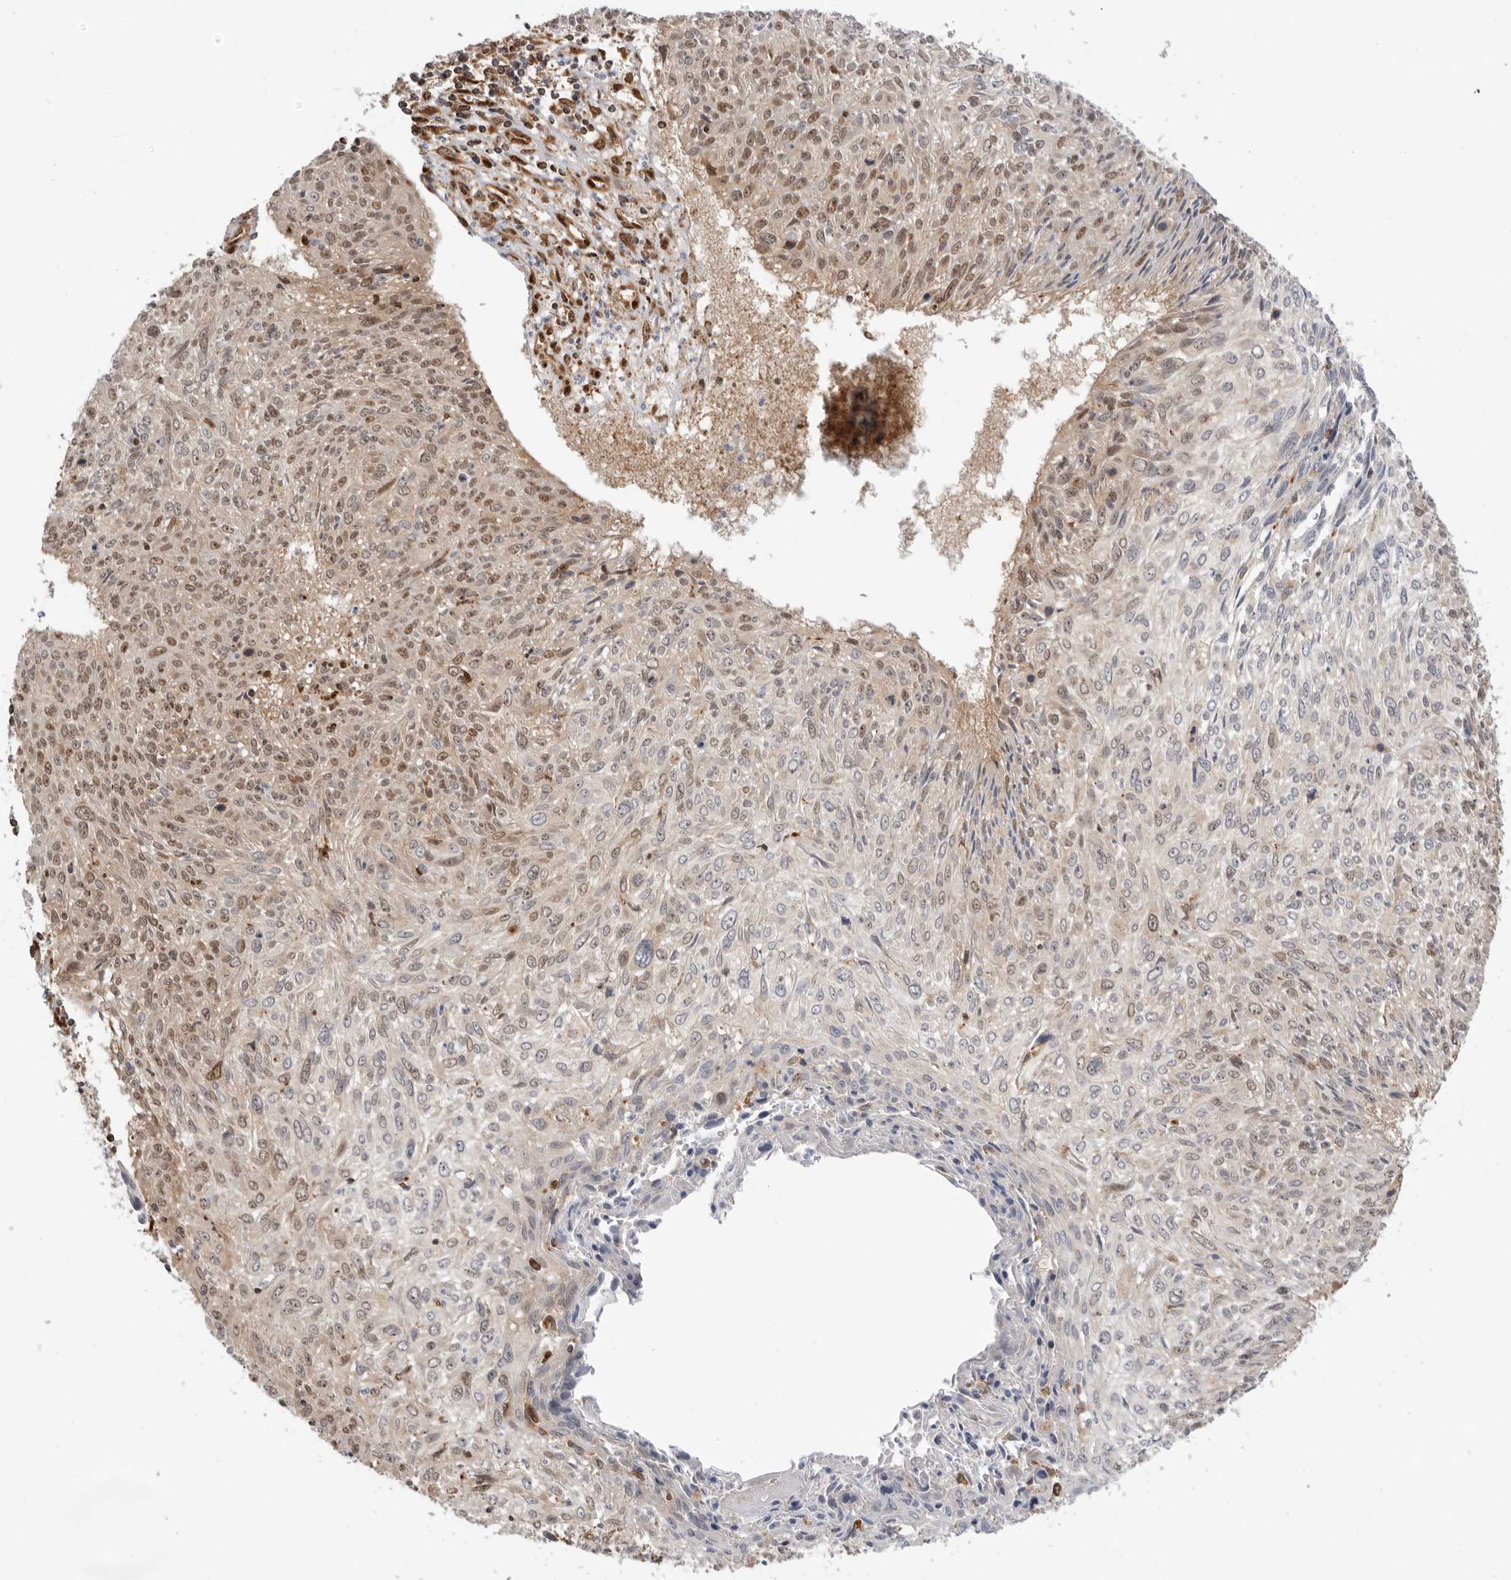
{"staining": {"intensity": "moderate", "quantity": "<25%", "location": "nuclear"}, "tissue": "cervical cancer", "cell_type": "Tumor cells", "image_type": "cancer", "snomed": [{"axis": "morphology", "description": "Squamous cell carcinoma, NOS"}, {"axis": "topography", "description": "Cervix"}], "caption": "Moderate nuclear protein staining is present in about <25% of tumor cells in cervical squamous cell carcinoma.", "gene": "DCAF8", "patient": {"sex": "female", "age": 51}}